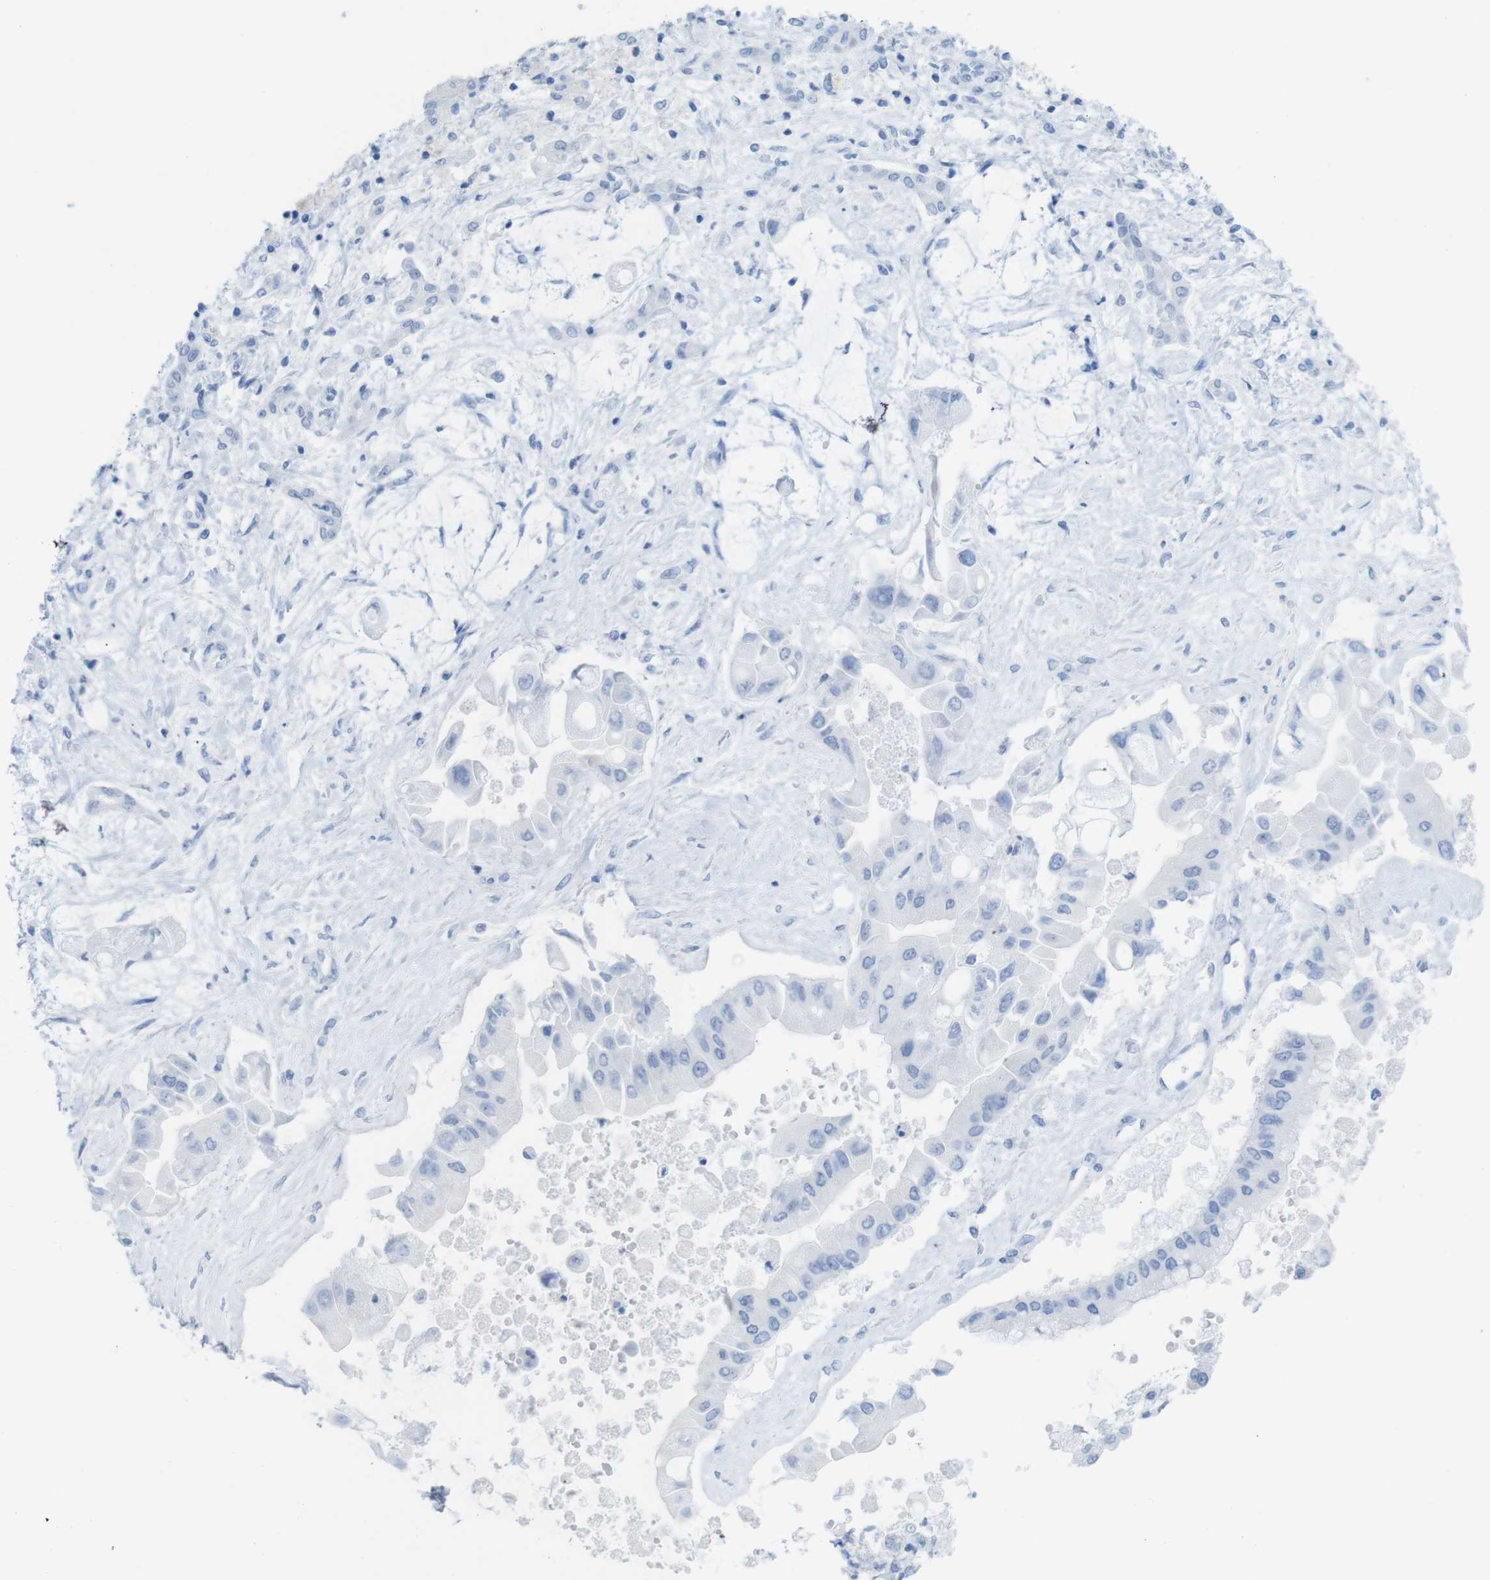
{"staining": {"intensity": "negative", "quantity": "none", "location": "none"}, "tissue": "liver cancer", "cell_type": "Tumor cells", "image_type": "cancer", "snomed": [{"axis": "morphology", "description": "Cholangiocarcinoma"}, {"axis": "topography", "description": "Liver"}], "caption": "Immunohistochemistry of human liver cancer demonstrates no expression in tumor cells.", "gene": "MYH7", "patient": {"sex": "male", "age": 50}}